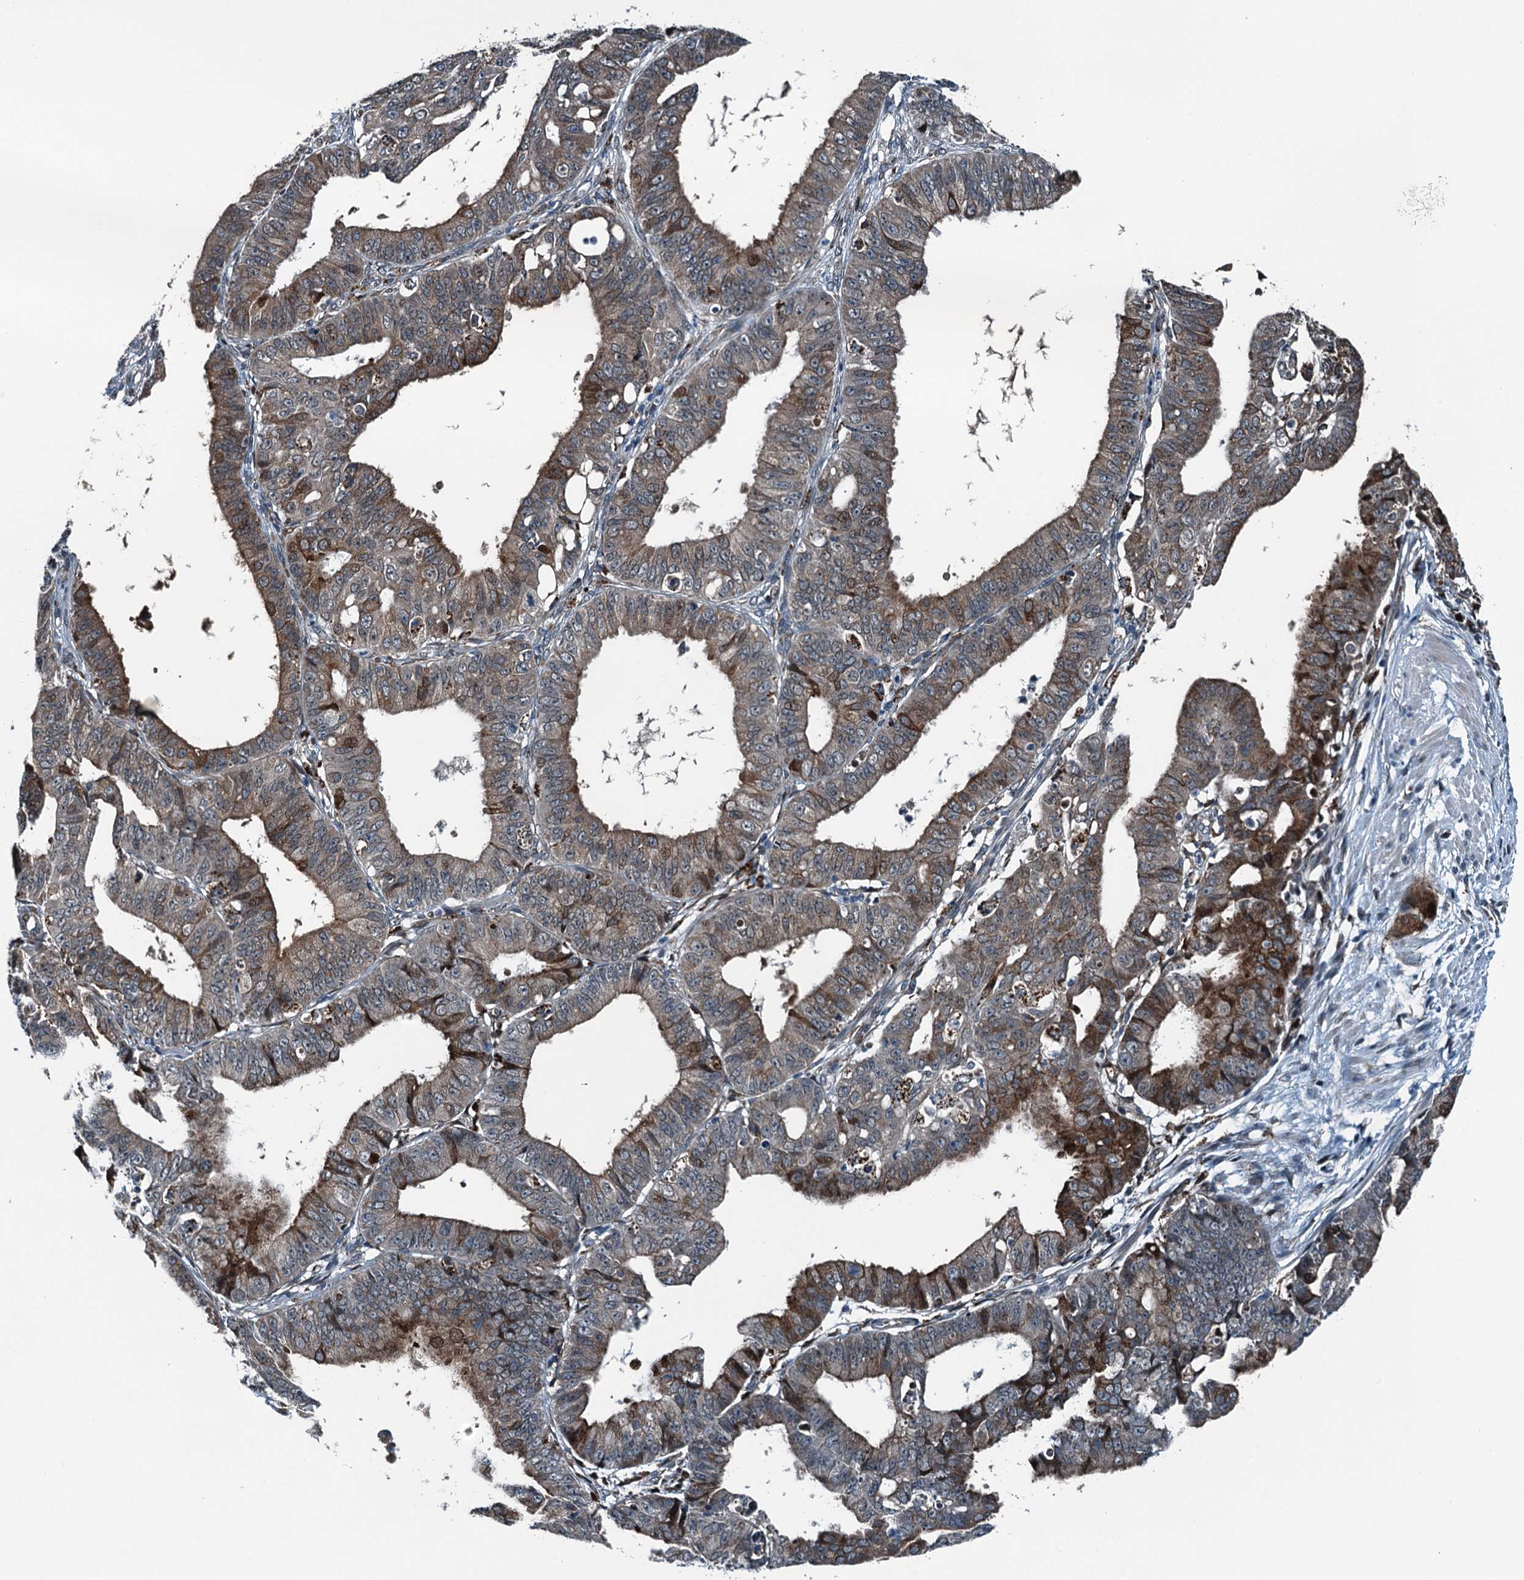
{"staining": {"intensity": "moderate", "quantity": ">75%", "location": "cytoplasmic/membranous,nuclear"}, "tissue": "ovarian cancer", "cell_type": "Tumor cells", "image_type": "cancer", "snomed": [{"axis": "morphology", "description": "Carcinoma, endometroid"}, {"axis": "topography", "description": "Appendix"}, {"axis": "topography", "description": "Ovary"}], "caption": "A micrograph of human endometroid carcinoma (ovarian) stained for a protein exhibits moderate cytoplasmic/membranous and nuclear brown staining in tumor cells.", "gene": "TAMALIN", "patient": {"sex": "female", "age": 42}}